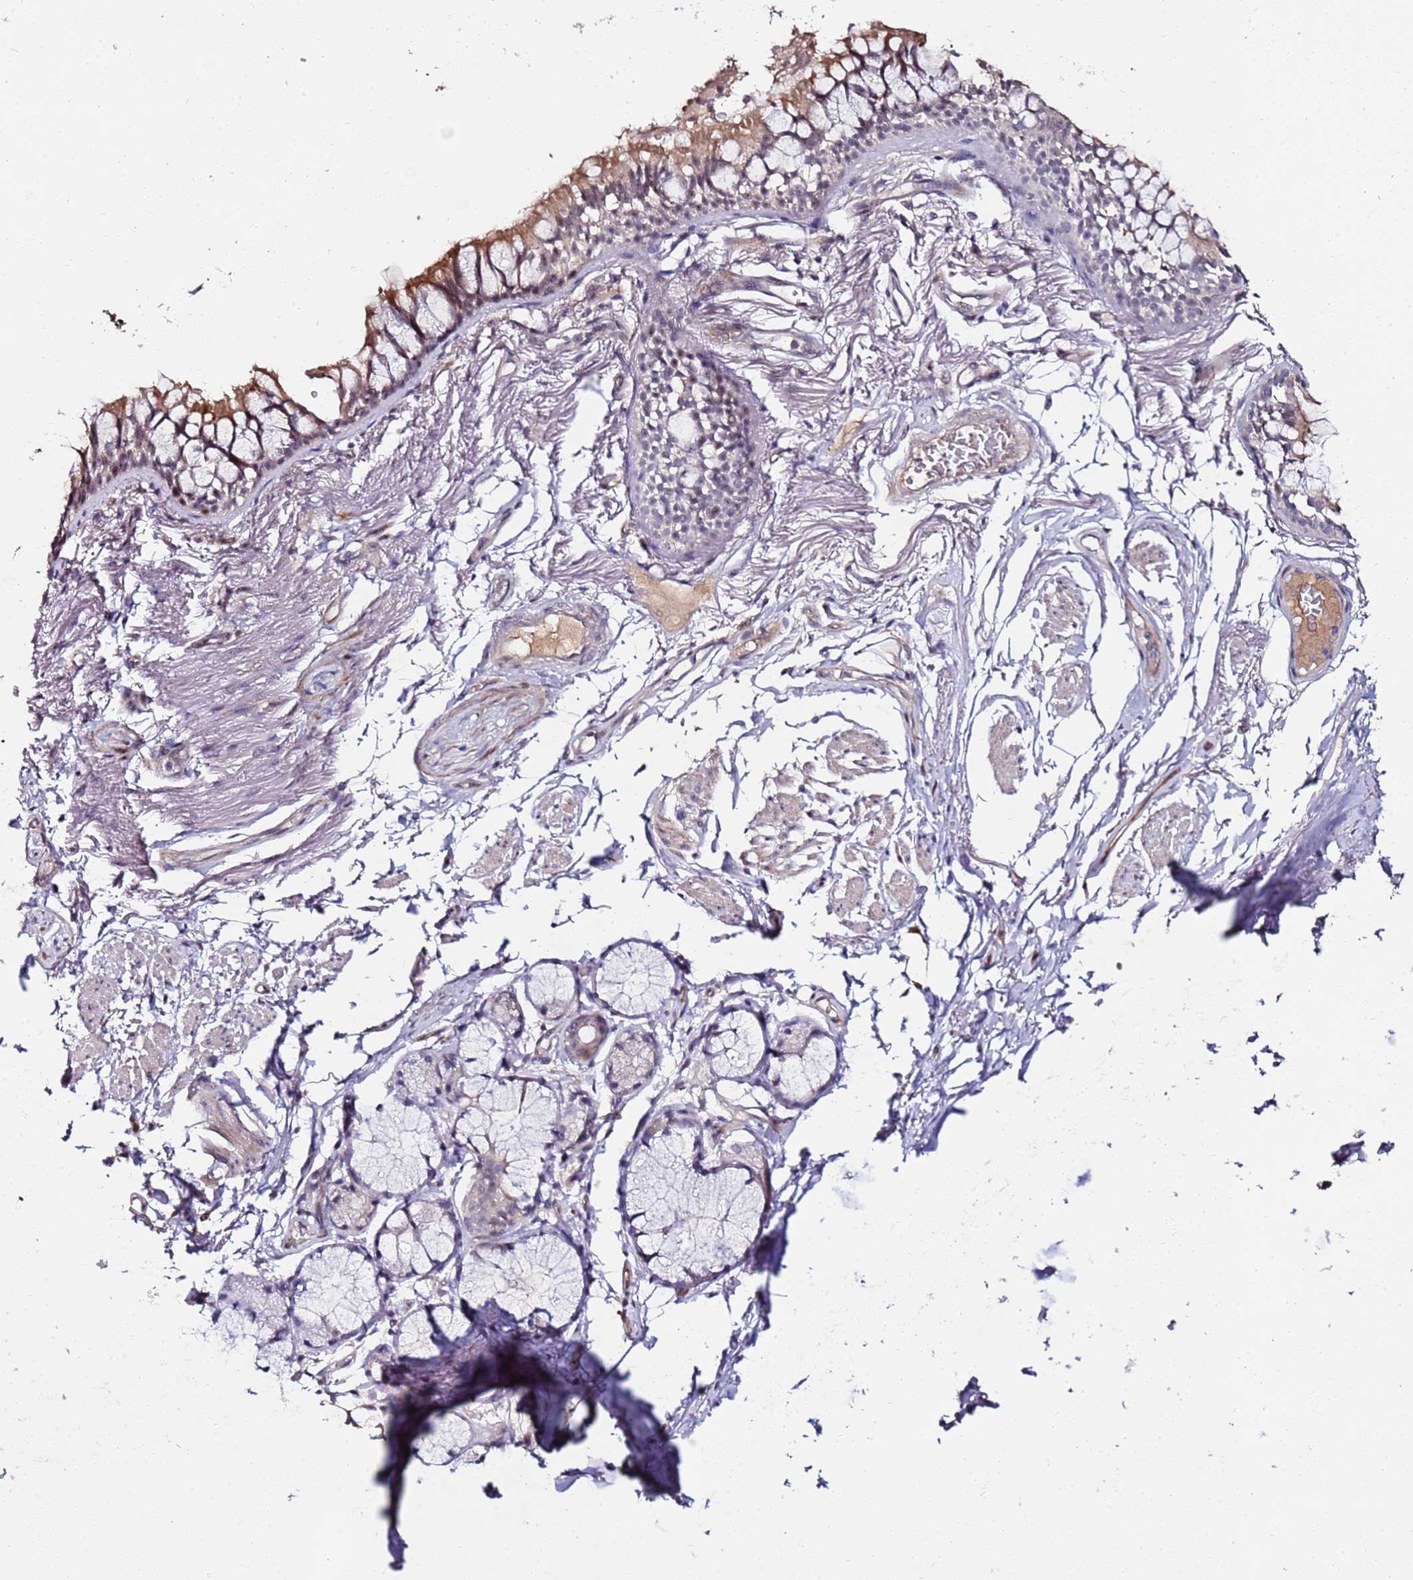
{"staining": {"intensity": "moderate", "quantity": "<25%", "location": "cytoplasmic/membranous"}, "tissue": "bronchus", "cell_type": "Respiratory epithelial cells", "image_type": "normal", "snomed": [{"axis": "morphology", "description": "Normal tissue, NOS"}, {"axis": "topography", "description": "Bronchus"}], "caption": "The image displays staining of unremarkable bronchus, revealing moderate cytoplasmic/membranous protein positivity (brown color) within respiratory epithelial cells. The staining was performed using DAB to visualize the protein expression in brown, while the nuclei were stained in blue with hematoxylin (Magnification: 20x).", "gene": "DUSP28", "patient": {"sex": "male", "age": 70}}